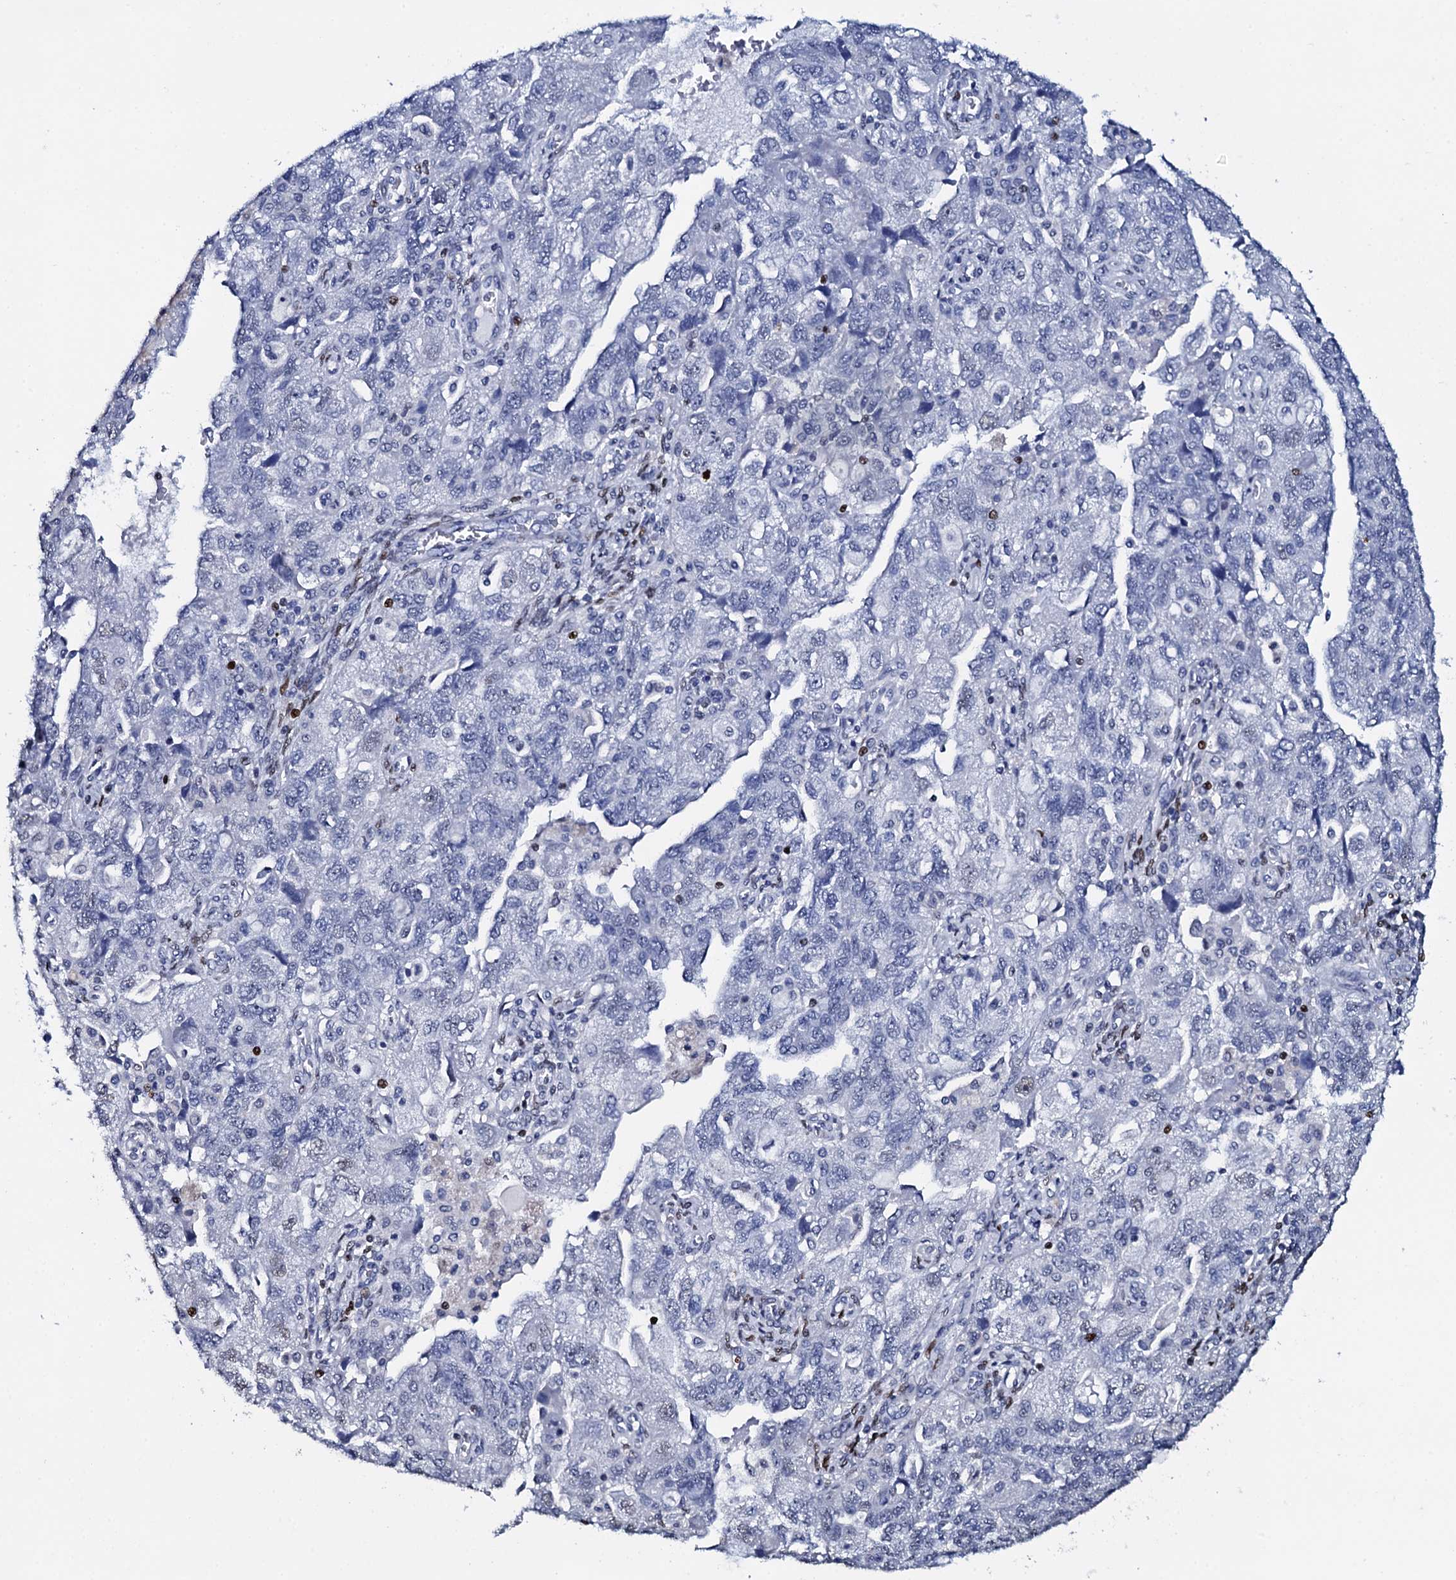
{"staining": {"intensity": "negative", "quantity": "none", "location": "none"}, "tissue": "ovarian cancer", "cell_type": "Tumor cells", "image_type": "cancer", "snomed": [{"axis": "morphology", "description": "Carcinoma, NOS"}, {"axis": "morphology", "description": "Cystadenocarcinoma, serous, NOS"}, {"axis": "topography", "description": "Ovary"}], "caption": "Immunohistochemistry (IHC) histopathology image of neoplastic tissue: ovarian carcinoma stained with DAB (3,3'-diaminobenzidine) exhibits no significant protein positivity in tumor cells. The staining is performed using DAB brown chromogen with nuclei counter-stained in using hematoxylin.", "gene": "NPM2", "patient": {"sex": "female", "age": 69}}